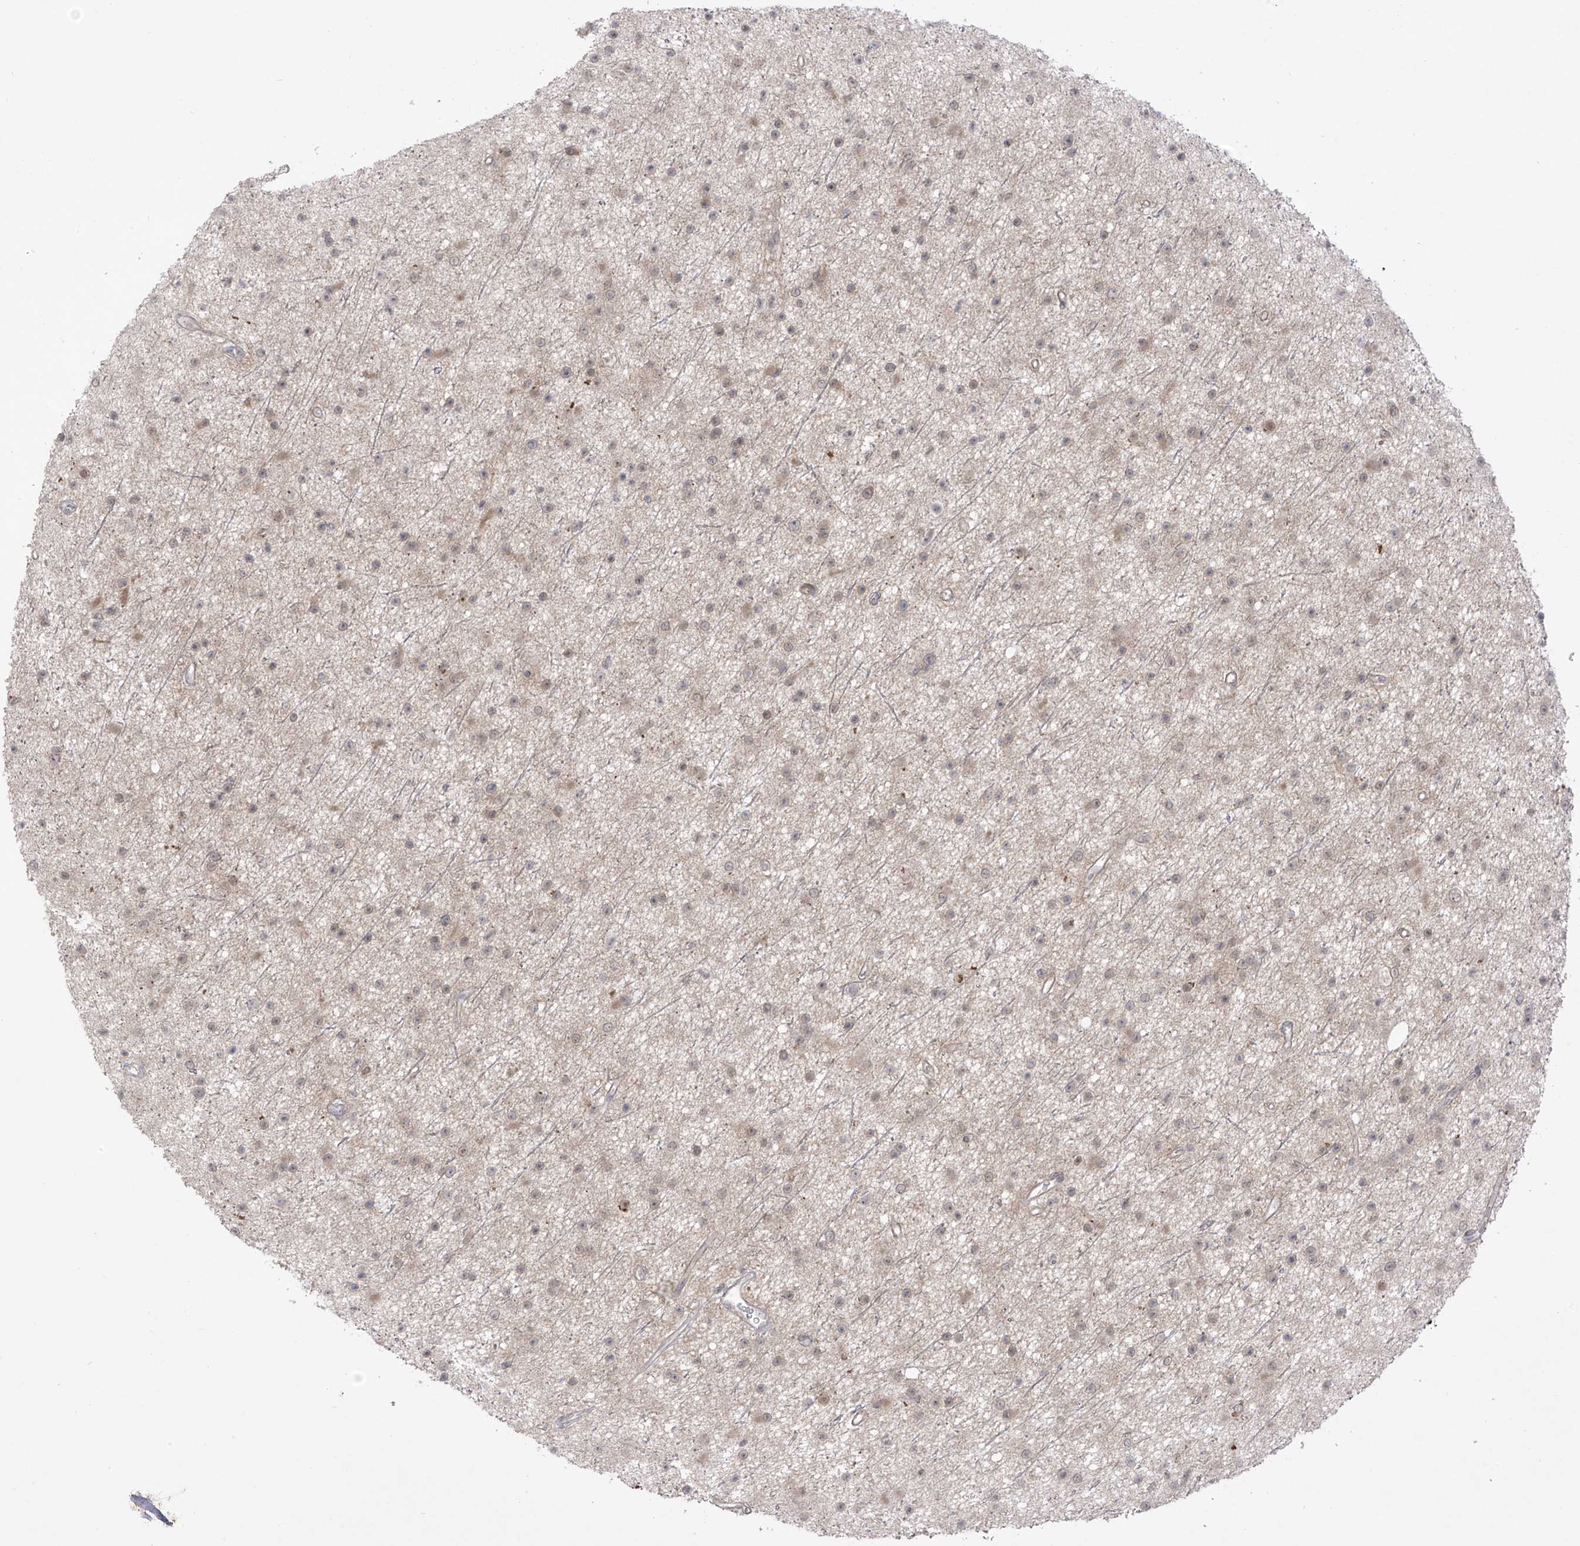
{"staining": {"intensity": "weak", "quantity": "25%-75%", "location": "cytoplasmic/membranous,nuclear"}, "tissue": "glioma", "cell_type": "Tumor cells", "image_type": "cancer", "snomed": [{"axis": "morphology", "description": "Glioma, malignant, Low grade"}, {"axis": "topography", "description": "Cerebral cortex"}], "caption": "Brown immunohistochemical staining in human malignant glioma (low-grade) displays weak cytoplasmic/membranous and nuclear expression in approximately 25%-75% of tumor cells.", "gene": "OGT", "patient": {"sex": "female", "age": 39}}